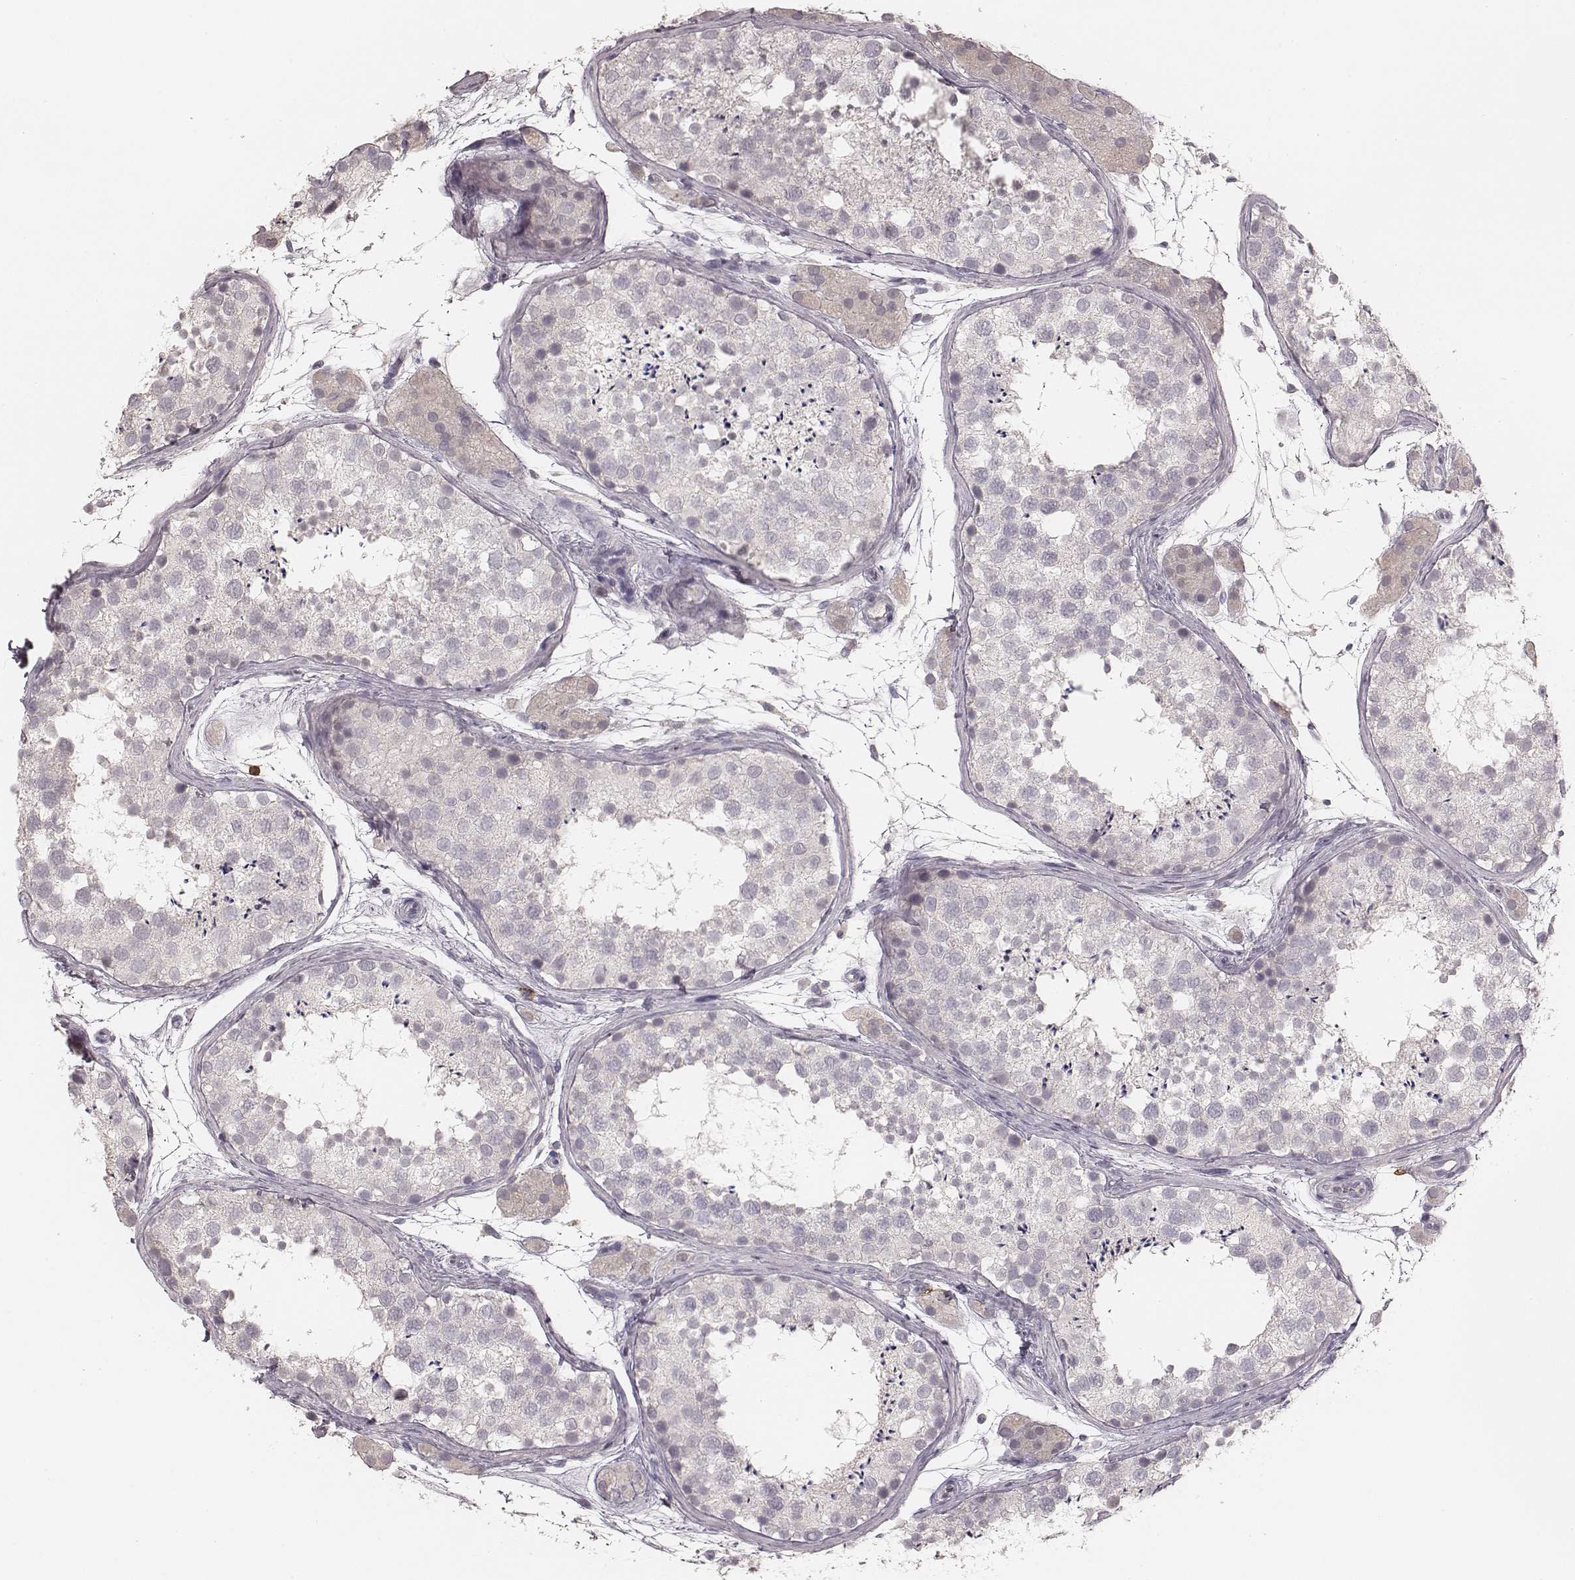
{"staining": {"intensity": "negative", "quantity": "none", "location": "none"}, "tissue": "testis", "cell_type": "Cells in seminiferous ducts", "image_type": "normal", "snomed": [{"axis": "morphology", "description": "Normal tissue, NOS"}, {"axis": "topography", "description": "Testis"}], "caption": "Cells in seminiferous ducts show no significant protein expression in benign testis.", "gene": "CD8A", "patient": {"sex": "male", "age": 41}}